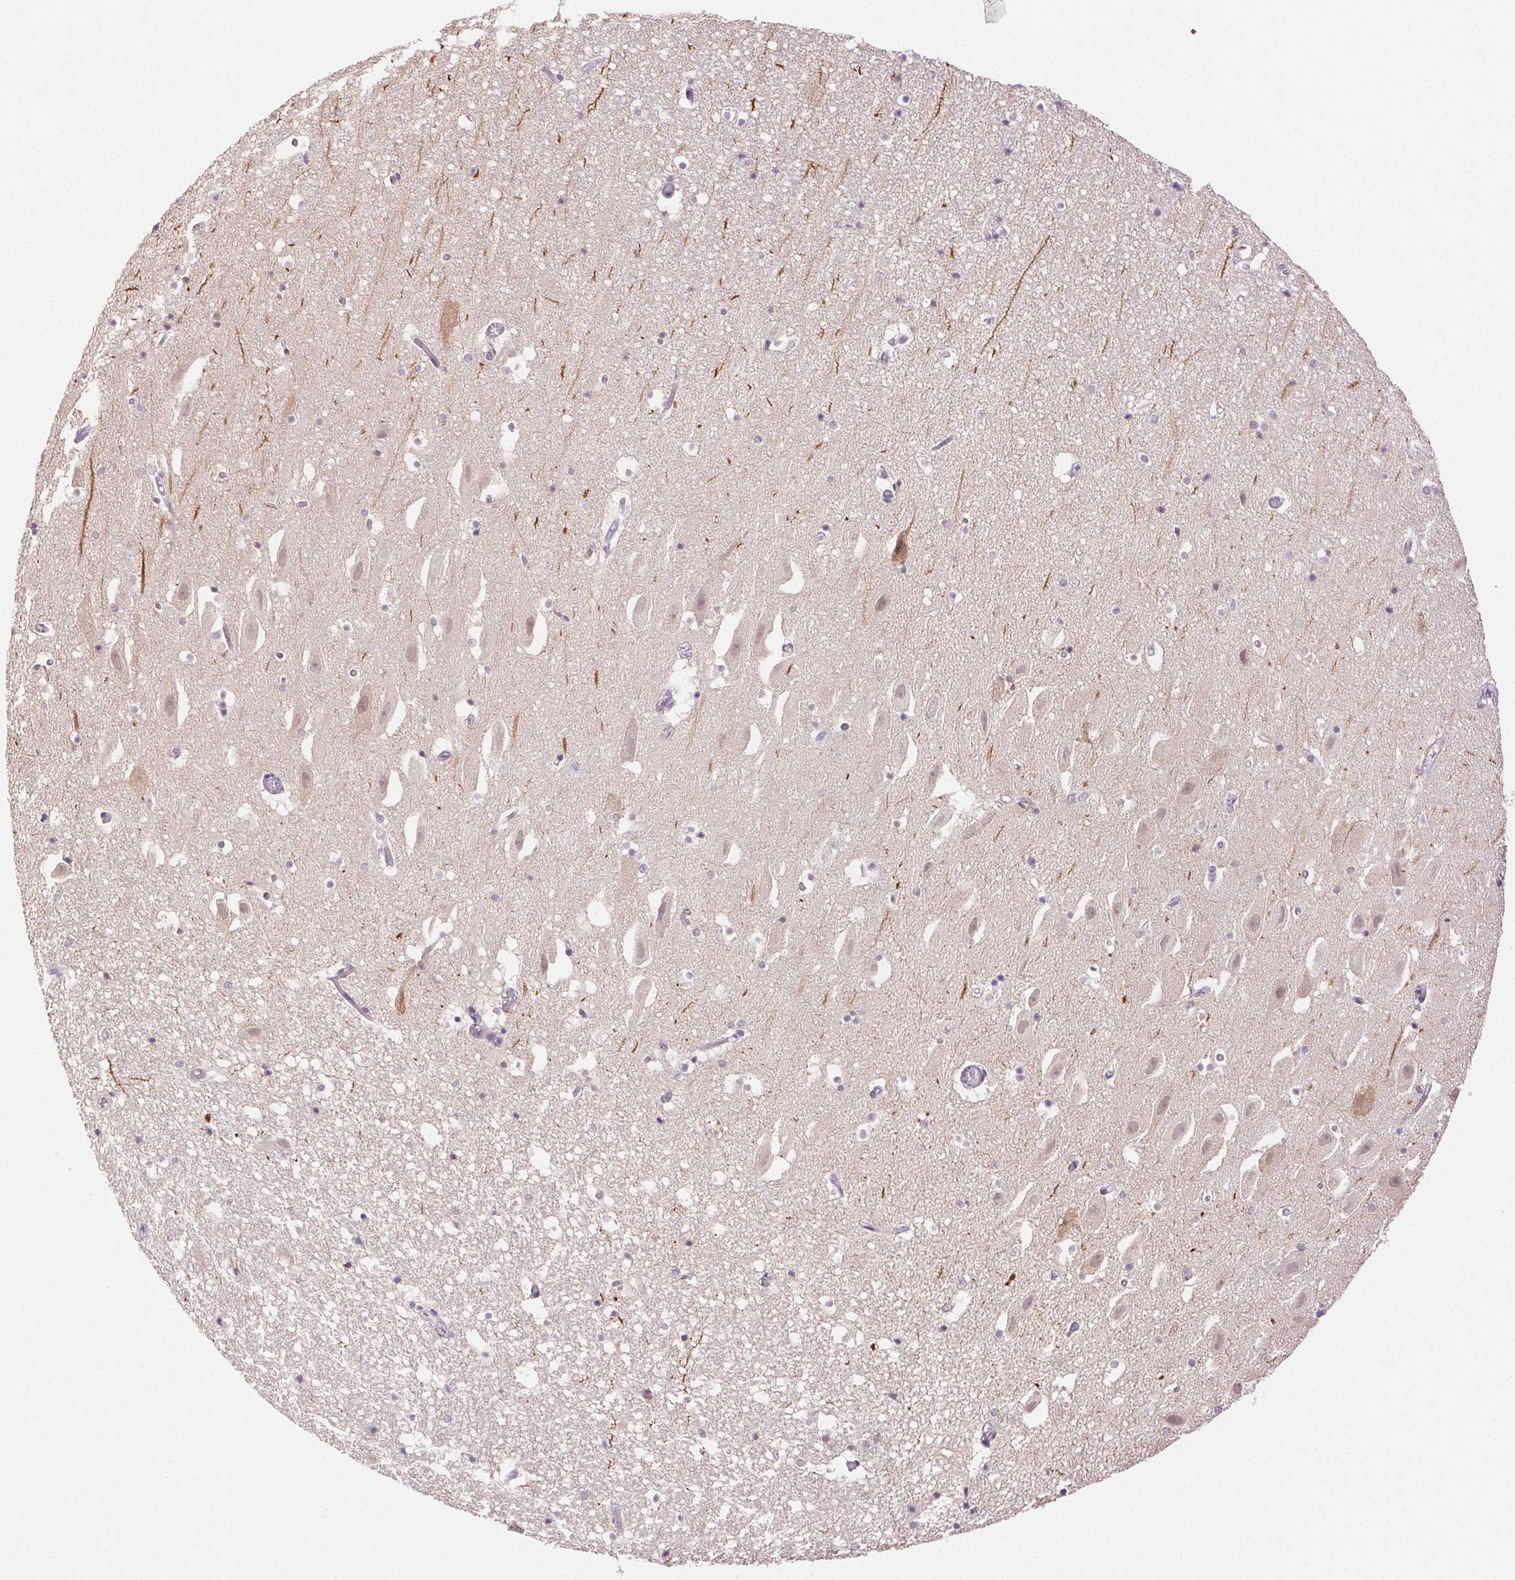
{"staining": {"intensity": "negative", "quantity": "none", "location": "none"}, "tissue": "hippocampus", "cell_type": "Glial cells", "image_type": "normal", "snomed": [{"axis": "morphology", "description": "Normal tissue, NOS"}, {"axis": "topography", "description": "Hippocampus"}], "caption": "This is an immunohistochemistry (IHC) micrograph of normal human hippocampus. There is no positivity in glial cells.", "gene": "CLDN10", "patient": {"sex": "male", "age": 26}}